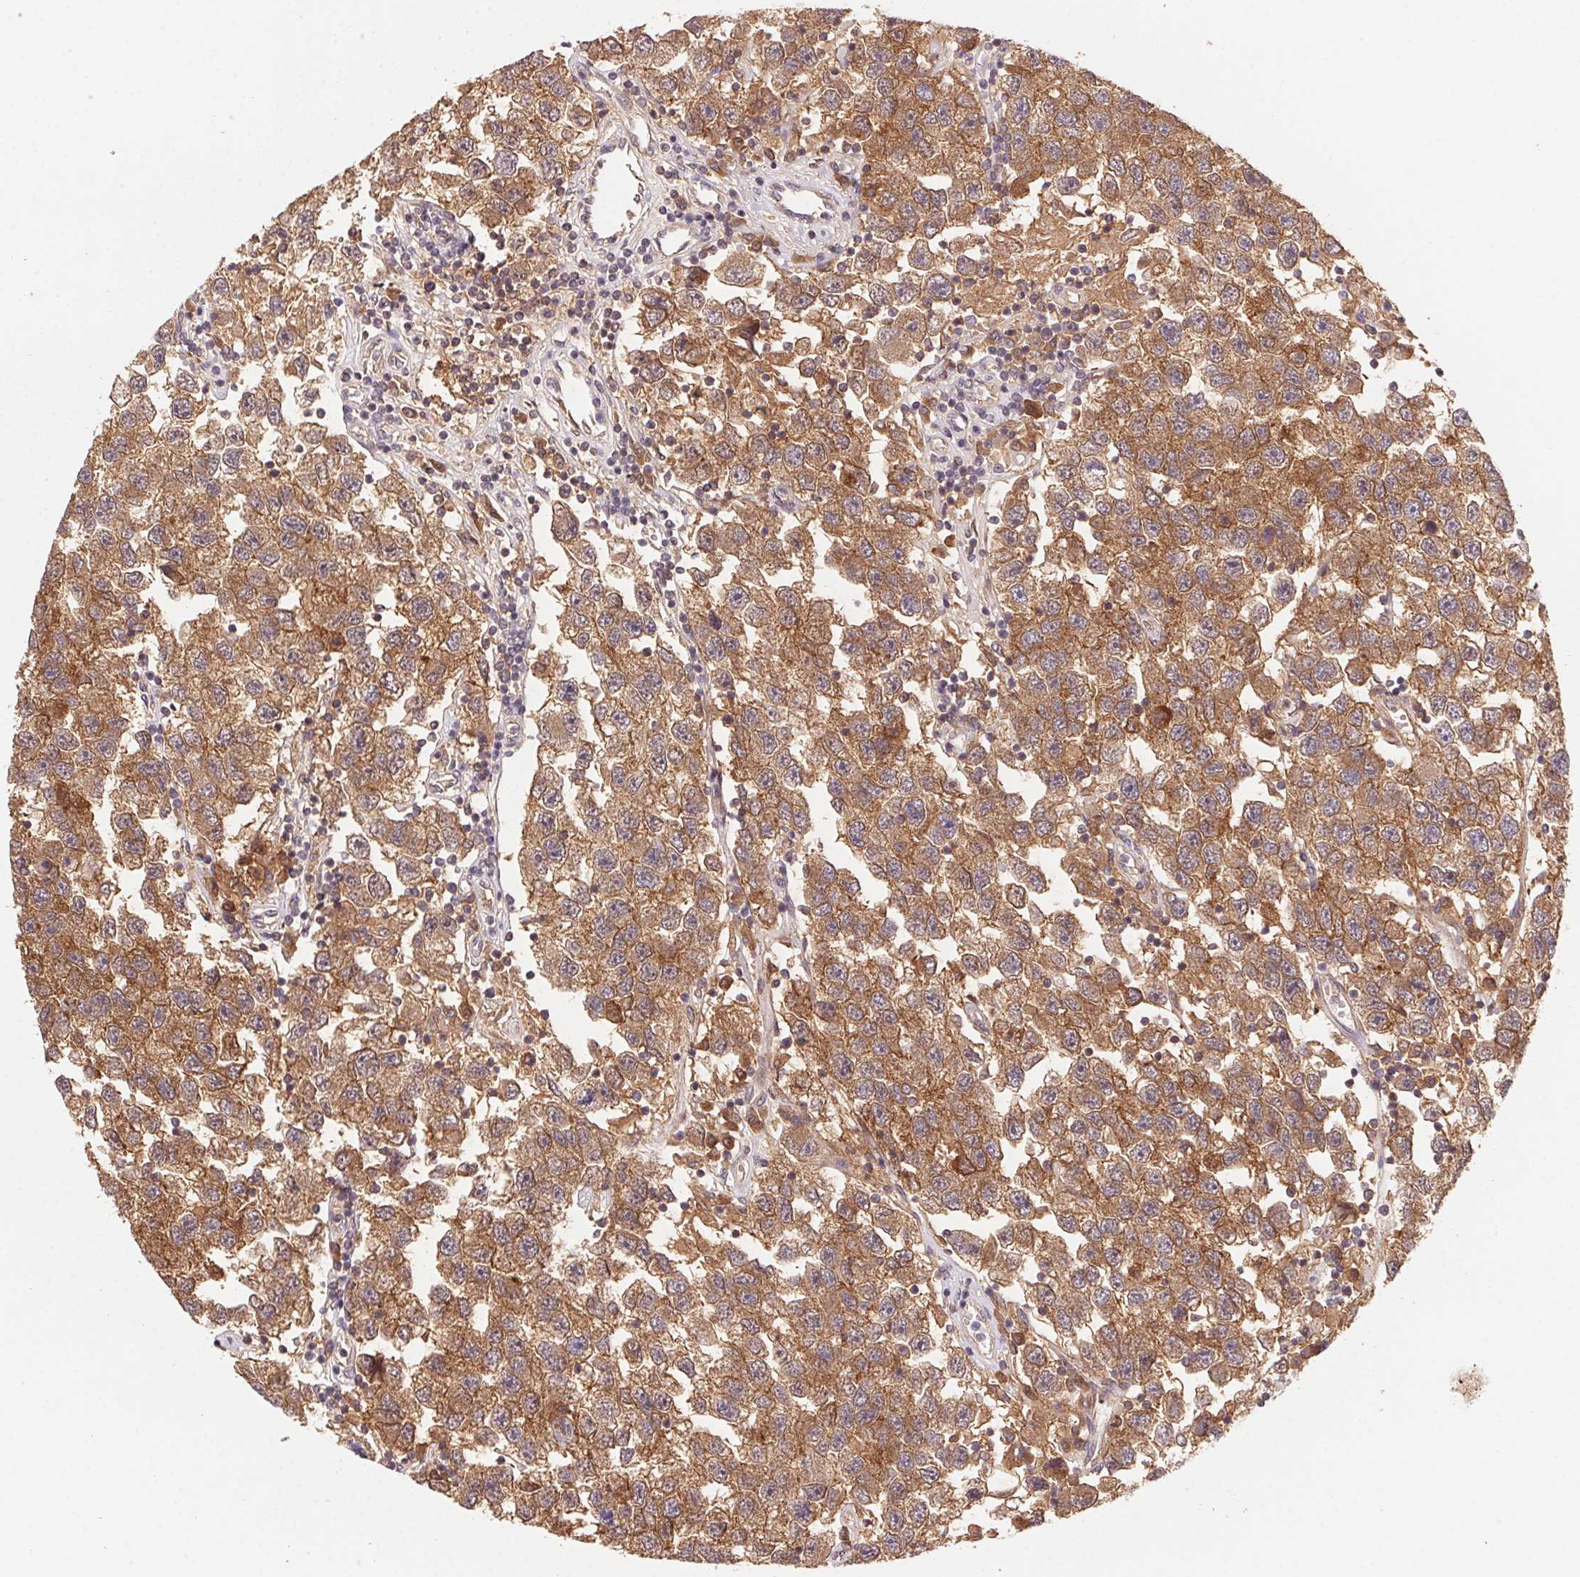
{"staining": {"intensity": "moderate", "quantity": ">75%", "location": "cytoplasmic/membranous"}, "tissue": "testis cancer", "cell_type": "Tumor cells", "image_type": "cancer", "snomed": [{"axis": "morphology", "description": "Seminoma, NOS"}, {"axis": "topography", "description": "Testis"}], "caption": "The micrograph shows a brown stain indicating the presence of a protein in the cytoplasmic/membranous of tumor cells in testis seminoma. (DAB IHC with brightfield microscopy, high magnification).", "gene": "SLC52A2", "patient": {"sex": "male", "age": 26}}